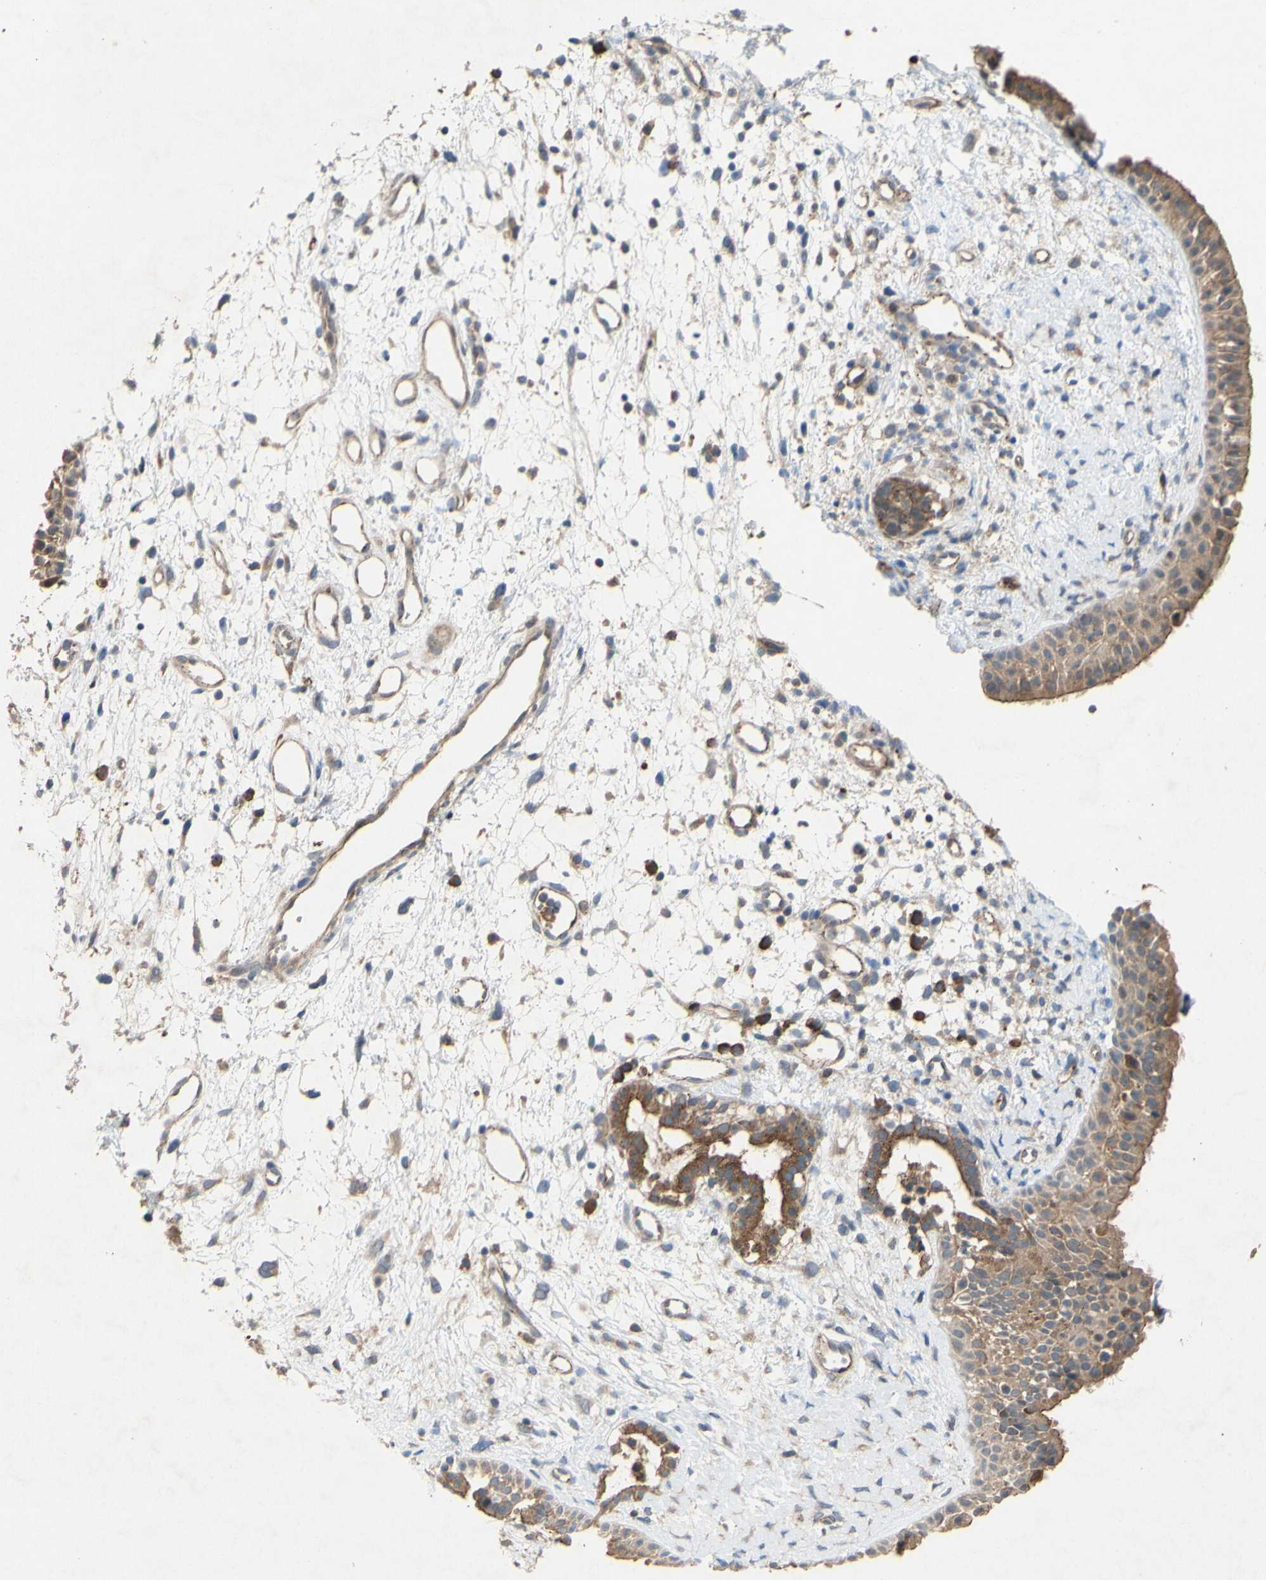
{"staining": {"intensity": "moderate", "quantity": ">75%", "location": "cytoplasmic/membranous,nuclear"}, "tissue": "nasopharynx", "cell_type": "Respiratory epithelial cells", "image_type": "normal", "snomed": [{"axis": "morphology", "description": "Normal tissue, NOS"}, {"axis": "topography", "description": "Nasopharynx"}], "caption": "IHC micrograph of unremarkable nasopharynx: human nasopharynx stained using IHC reveals medium levels of moderate protein expression localized specifically in the cytoplasmic/membranous,nuclear of respiratory epithelial cells, appearing as a cytoplasmic/membranous,nuclear brown color.", "gene": "PDGFB", "patient": {"sex": "male", "age": 22}}